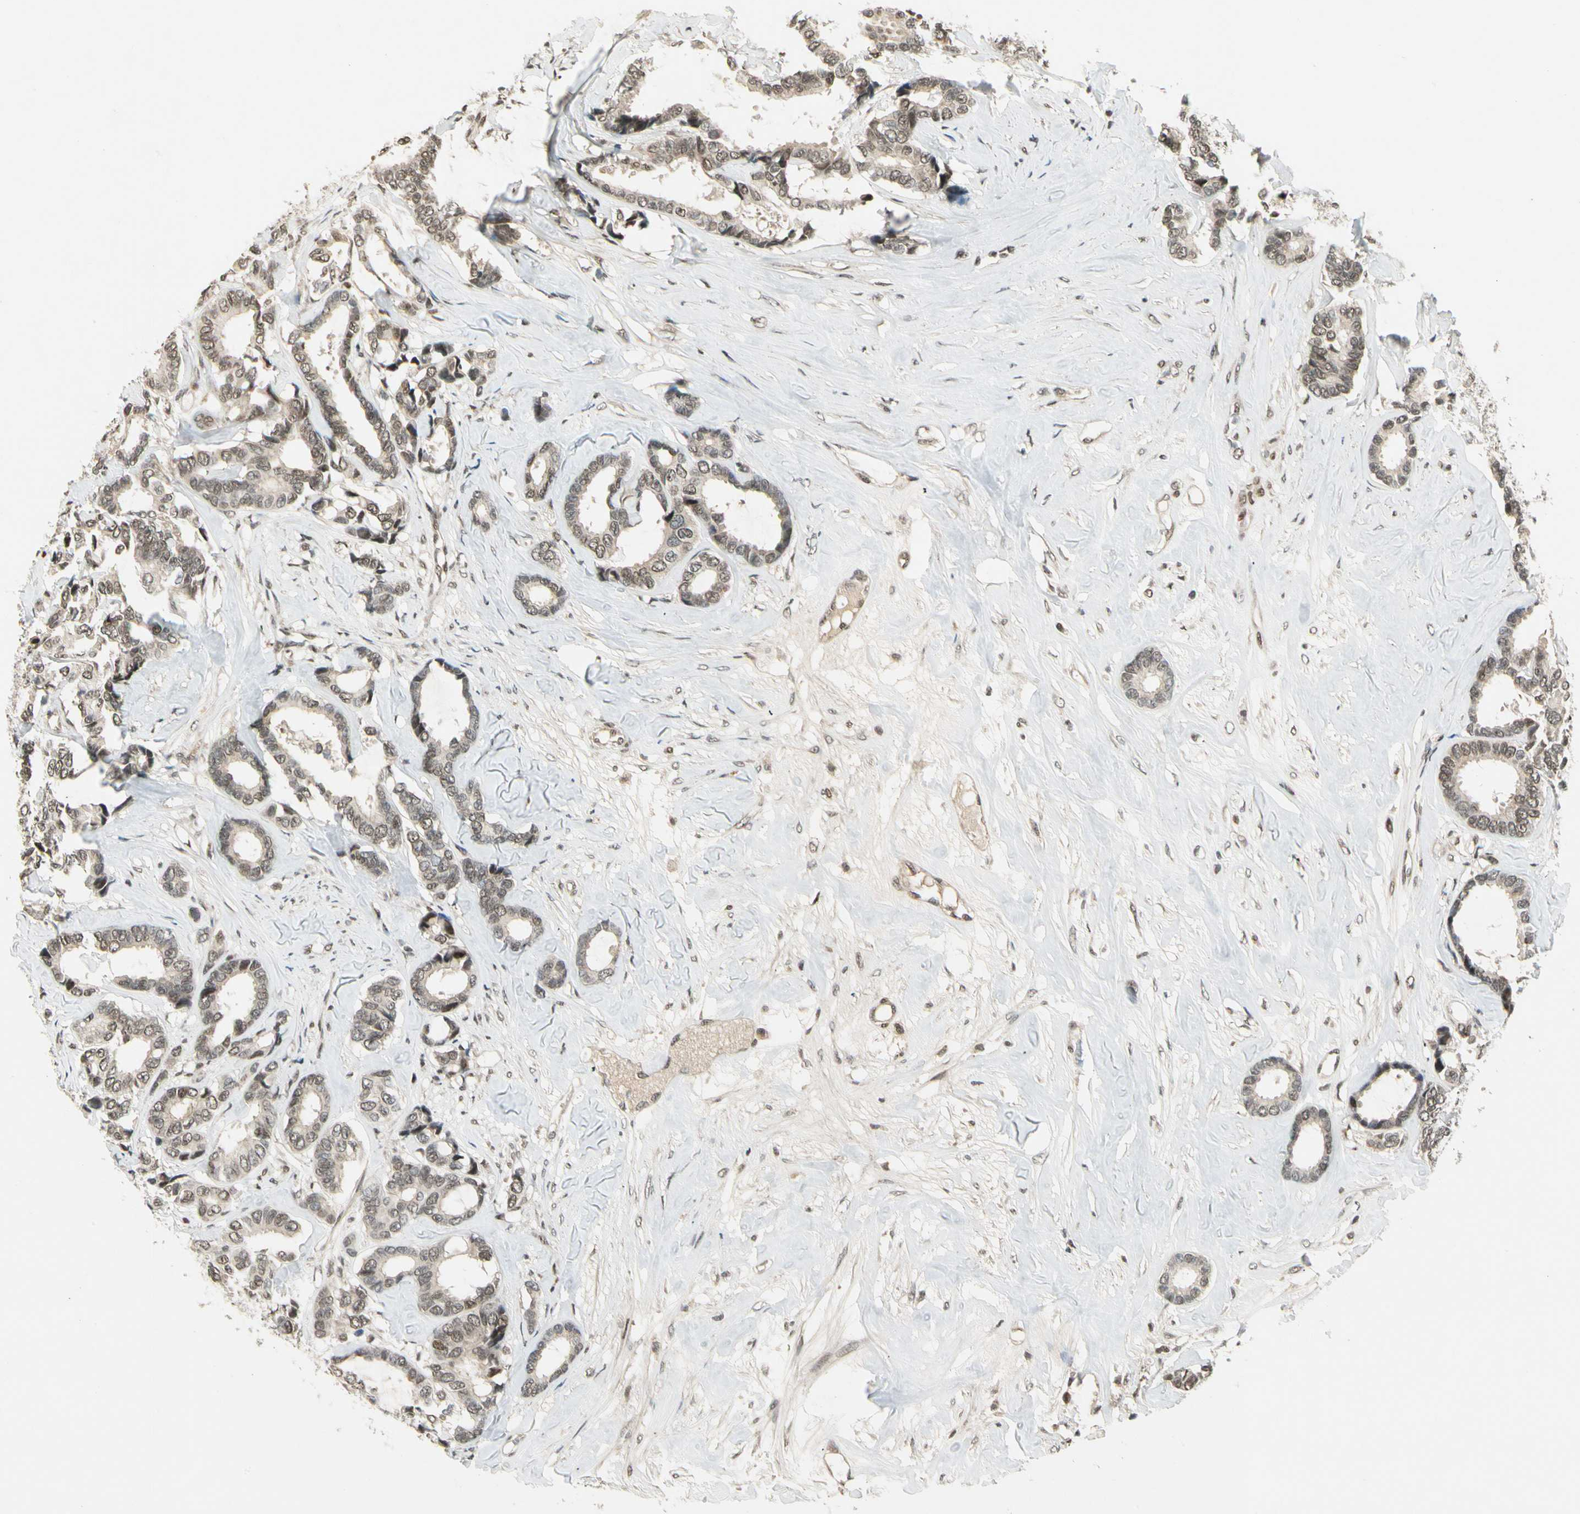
{"staining": {"intensity": "moderate", "quantity": ">75%", "location": "nuclear"}, "tissue": "breast cancer", "cell_type": "Tumor cells", "image_type": "cancer", "snomed": [{"axis": "morphology", "description": "Duct carcinoma"}, {"axis": "topography", "description": "Breast"}], "caption": "Immunohistochemical staining of human infiltrating ductal carcinoma (breast) demonstrates medium levels of moderate nuclear protein expression in approximately >75% of tumor cells. The staining was performed using DAB, with brown indicating positive protein expression. Nuclei are stained blue with hematoxylin.", "gene": "GTF3A", "patient": {"sex": "female", "age": 87}}